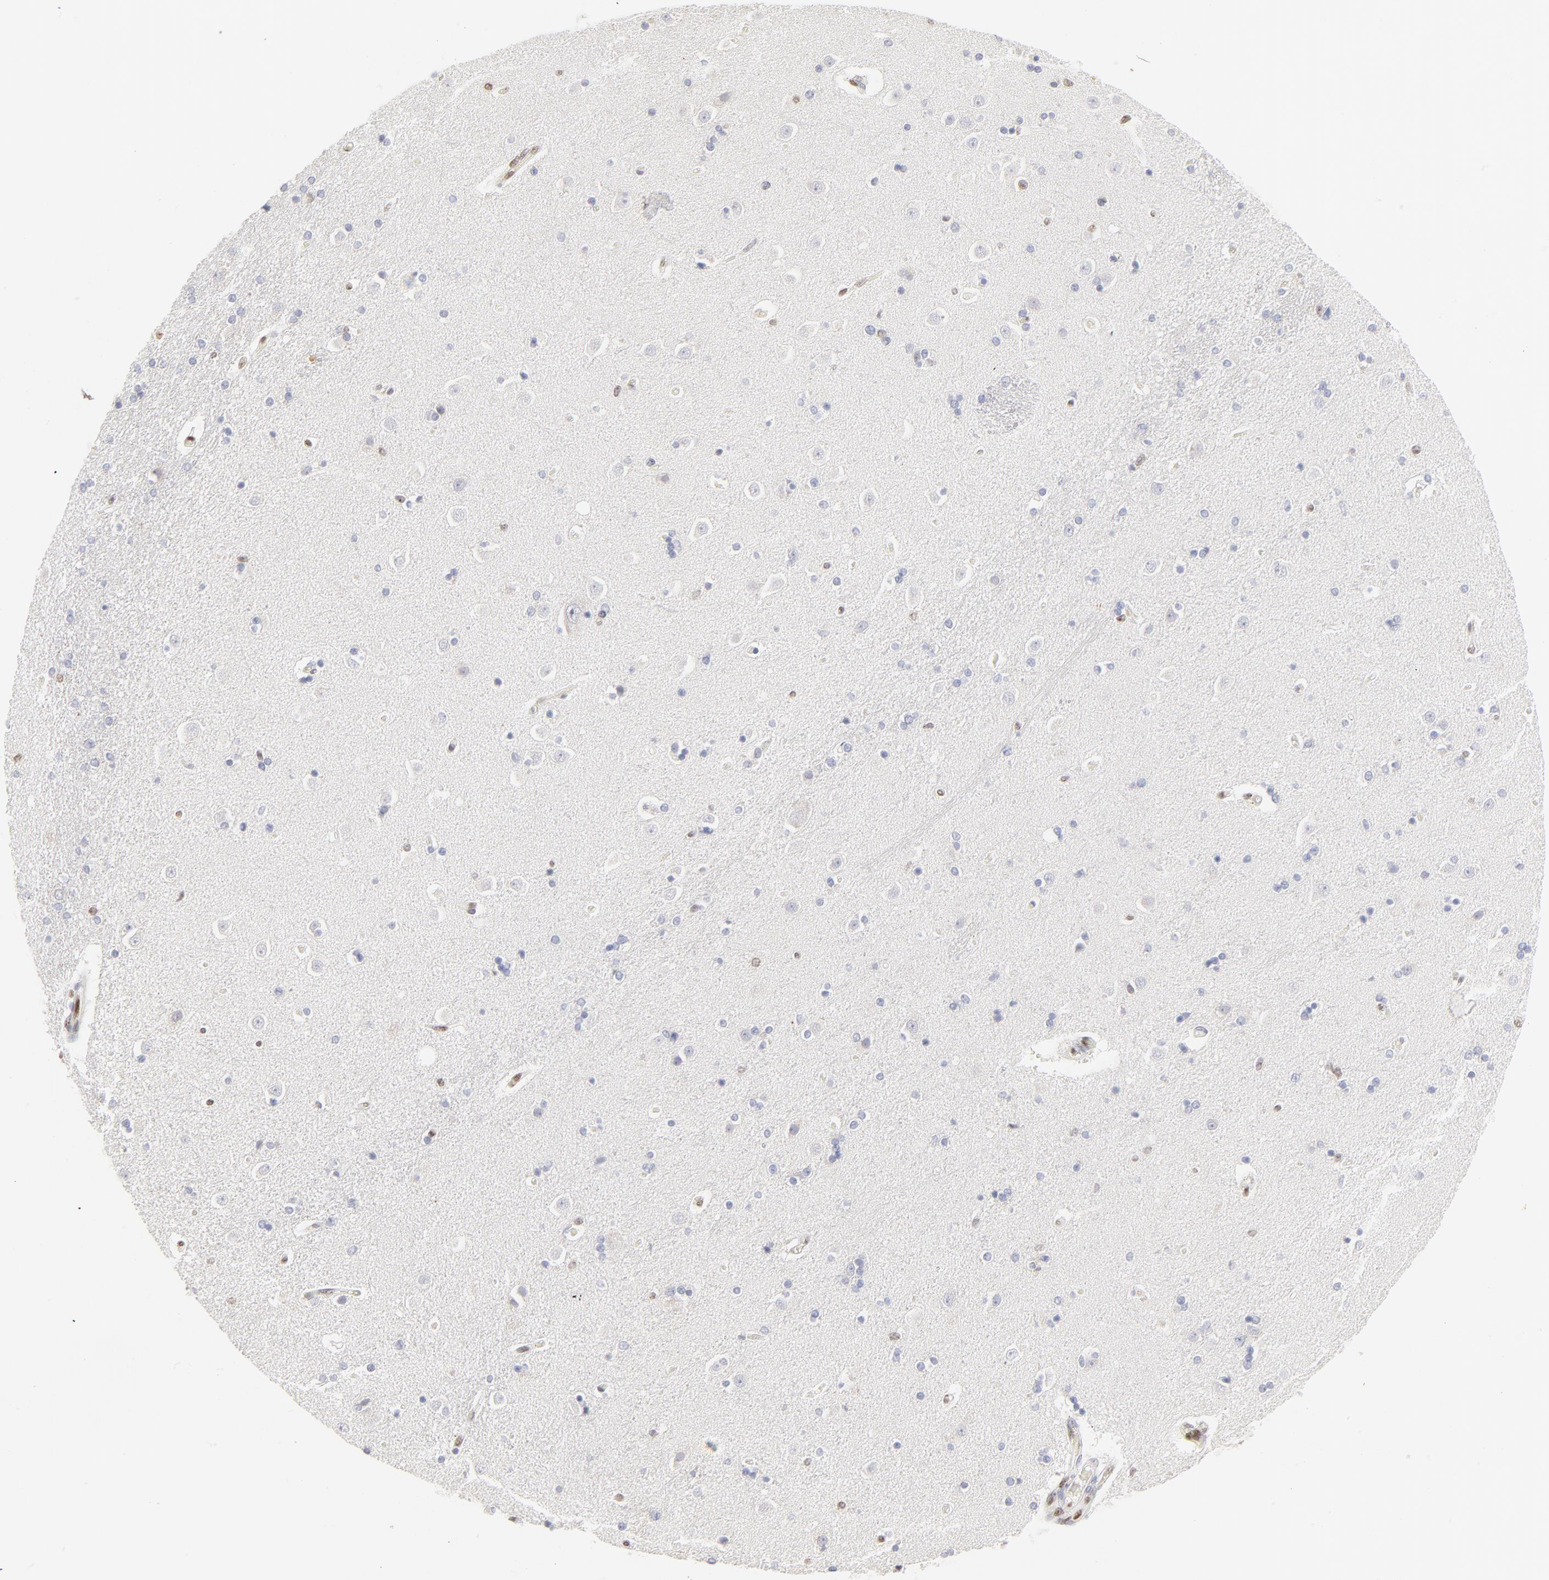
{"staining": {"intensity": "negative", "quantity": "none", "location": "none"}, "tissue": "caudate", "cell_type": "Glial cells", "image_type": "normal", "snomed": [{"axis": "morphology", "description": "Normal tissue, NOS"}, {"axis": "topography", "description": "Lateral ventricle wall"}], "caption": "High power microscopy histopathology image of an immunohistochemistry (IHC) micrograph of unremarkable caudate, revealing no significant staining in glial cells. The staining was performed using DAB to visualize the protein expression in brown, while the nuclei were stained in blue with hematoxylin (Magnification: 20x).", "gene": "NFIL3", "patient": {"sex": "female", "age": 54}}